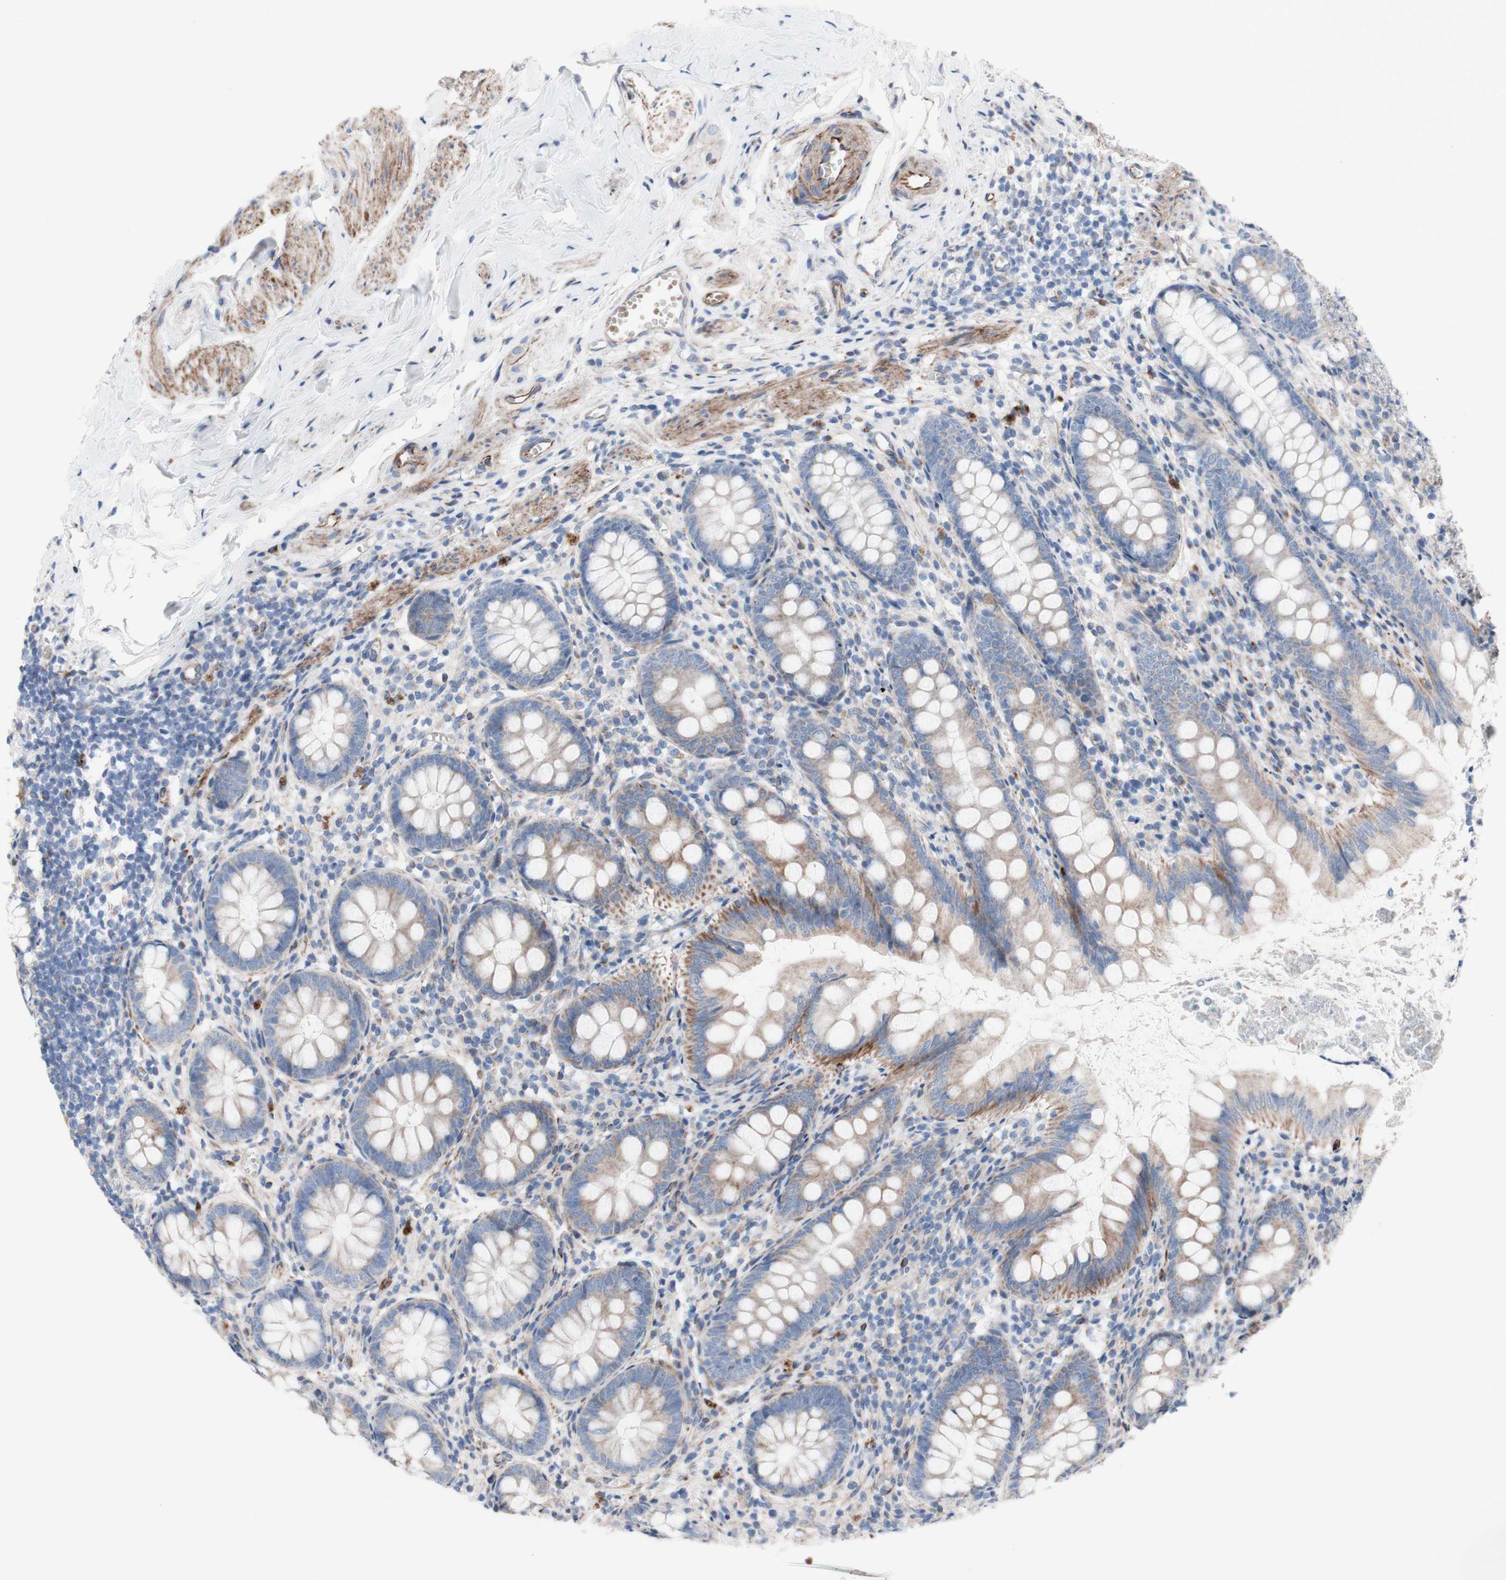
{"staining": {"intensity": "moderate", "quantity": "25%-75%", "location": "cytoplasmic/membranous"}, "tissue": "appendix", "cell_type": "Glandular cells", "image_type": "normal", "snomed": [{"axis": "morphology", "description": "Normal tissue, NOS"}, {"axis": "topography", "description": "Appendix"}], "caption": "This image demonstrates benign appendix stained with immunohistochemistry (IHC) to label a protein in brown. The cytoplasmic/membranous of glandular cells show moderate positivity for the protein. Nuclei are counter-stained blue.", "gene": "AGPAT5", "patient": {"sex": "female", "age": 77}}